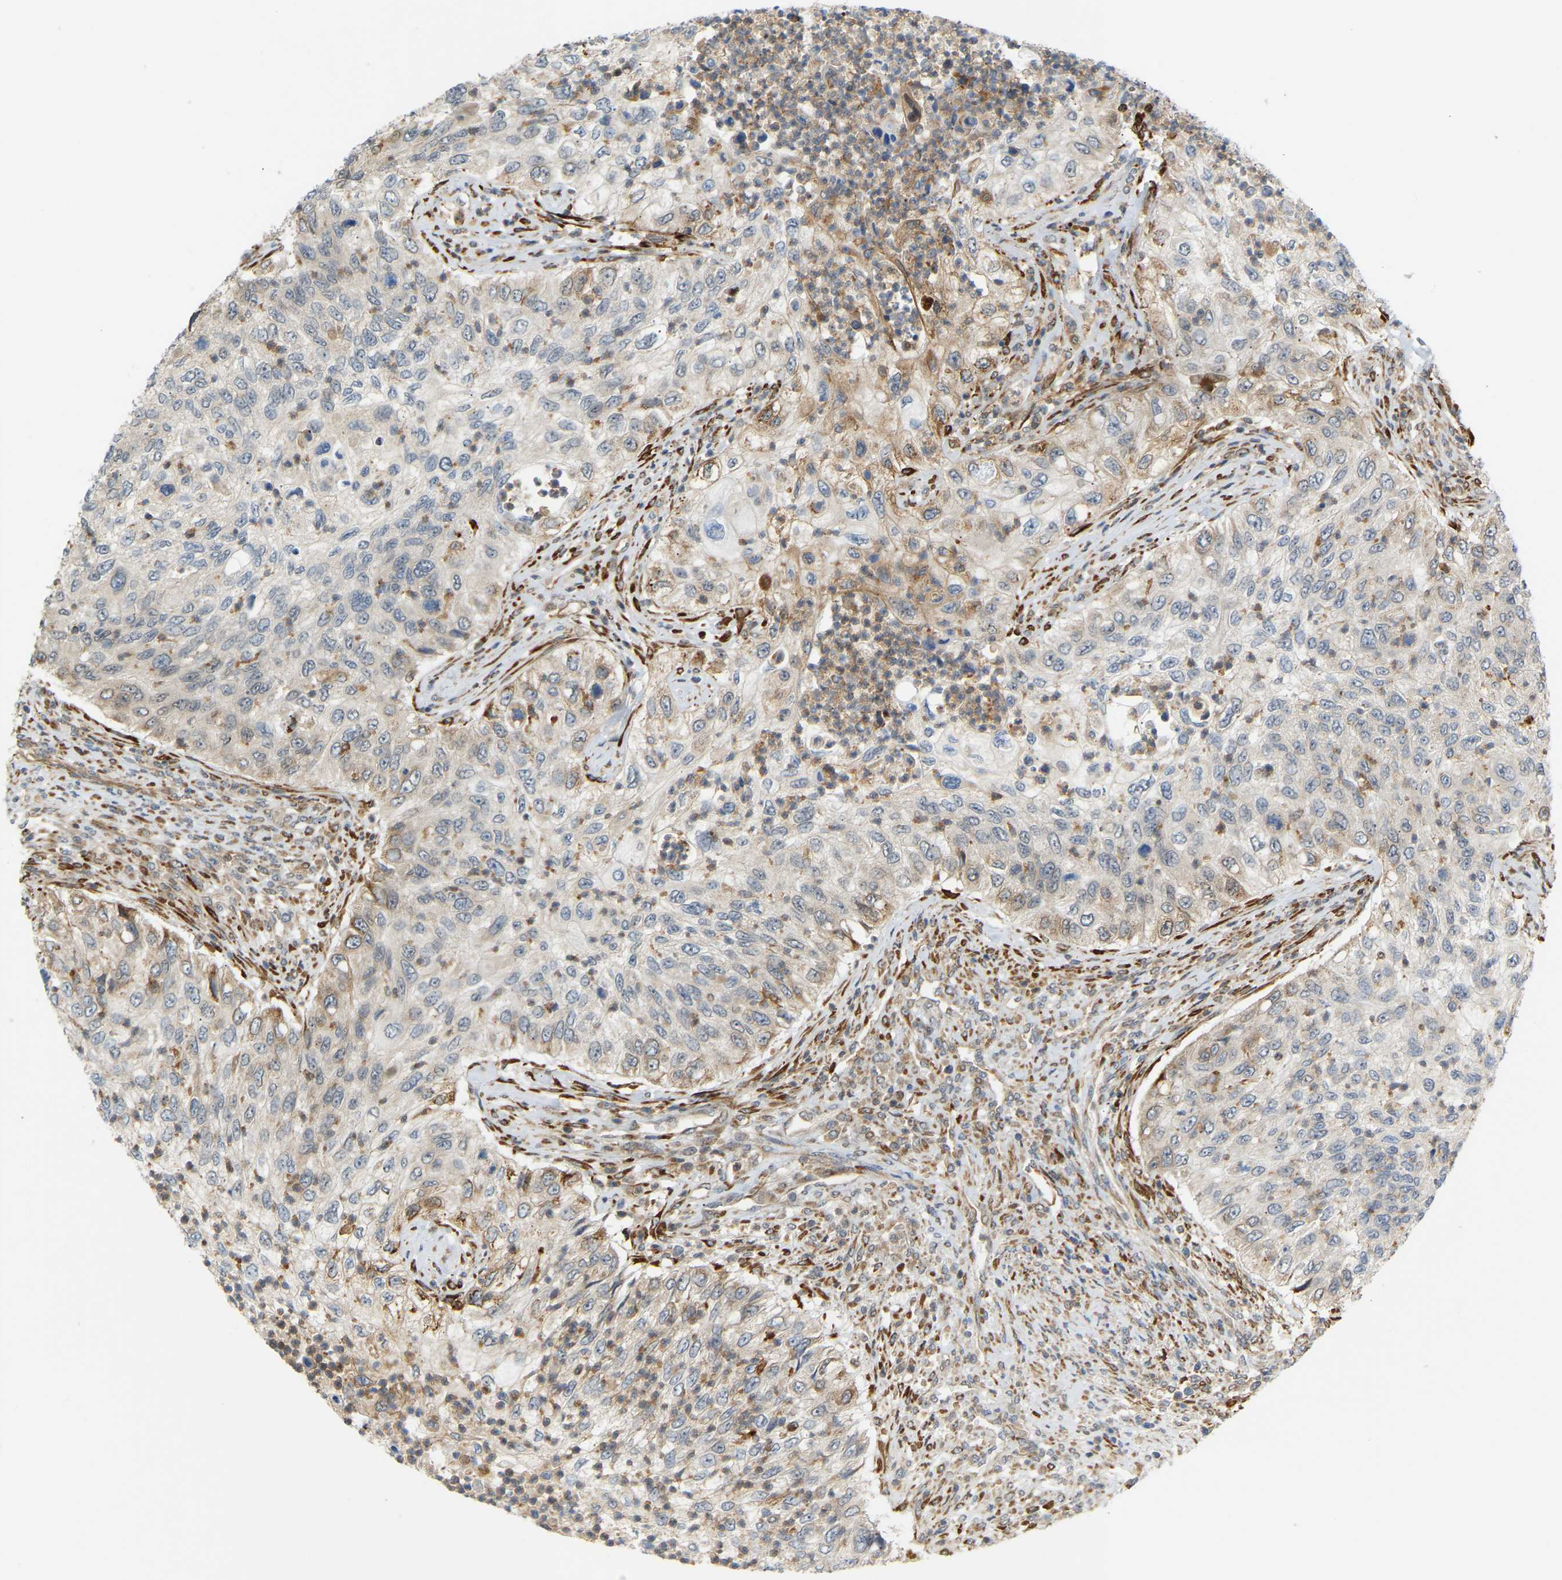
{"staining": {"intensity": "negative", "quantity": "none", "location": "none"}, "tissue": "urothelial cancer", "cell_type": "Tumor cells", "image_type": "cancer", "snomed": [{"axis": "morphology", "description": "Urothelial carcinoma, High grade"}, {"axis": "topography", "description": "Urinary bladder"}], "caption": "There is no significant expression in tumor cells of high-grade urothelial carcinoma. The staining was performed using DAB to visualize the protein expression in brown, while the nuclei were stained in blue with hematoxylin (Magnification: 20x).", "gene": "PLCG2", "patient": {"sex": "female", "age": 60}}